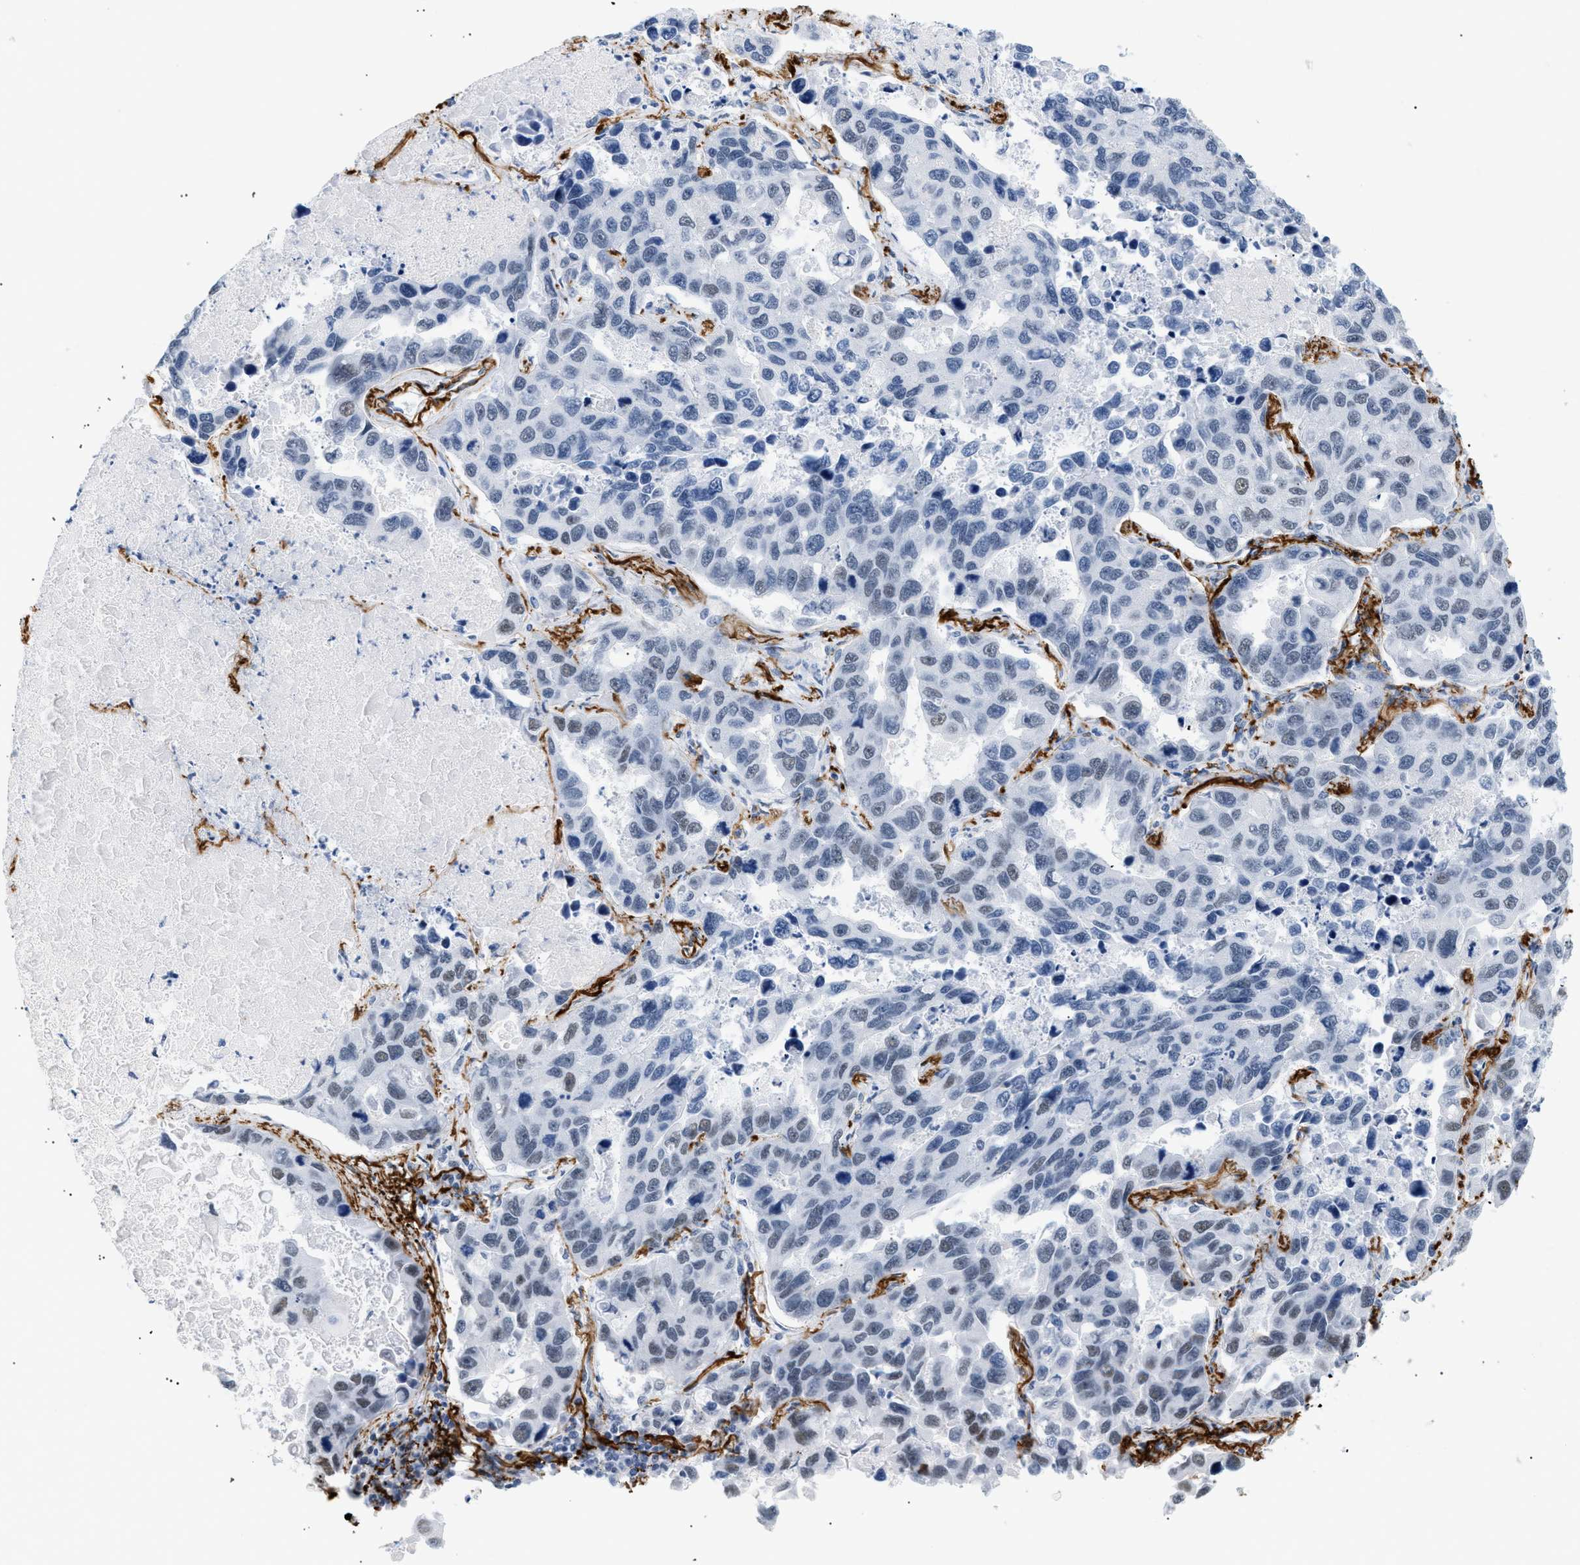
{"staining": {"intensity": "weak", "quantity": "<25%", "location": "nuclear"}, "tissue": "lung cancer", "cell_type": "Tumor cells", "image_type": "cancer", "snomed": [{"axis": "morphology", "description": "Adenocarcinoma, NOS"}, {"axis": "topography", "description": "Lung"}], "caption": "Image shows no significant protein expression in tumor cells of adenocarcinoma (lung). (Stains: DAB (3,3'-diaminobenzidine) IHC with hematoxylin counter stain, Microscopy: brightfield microscopy at high magnification).", "gene": "ELN", "patient": {"sex": "male", "age": 64}}